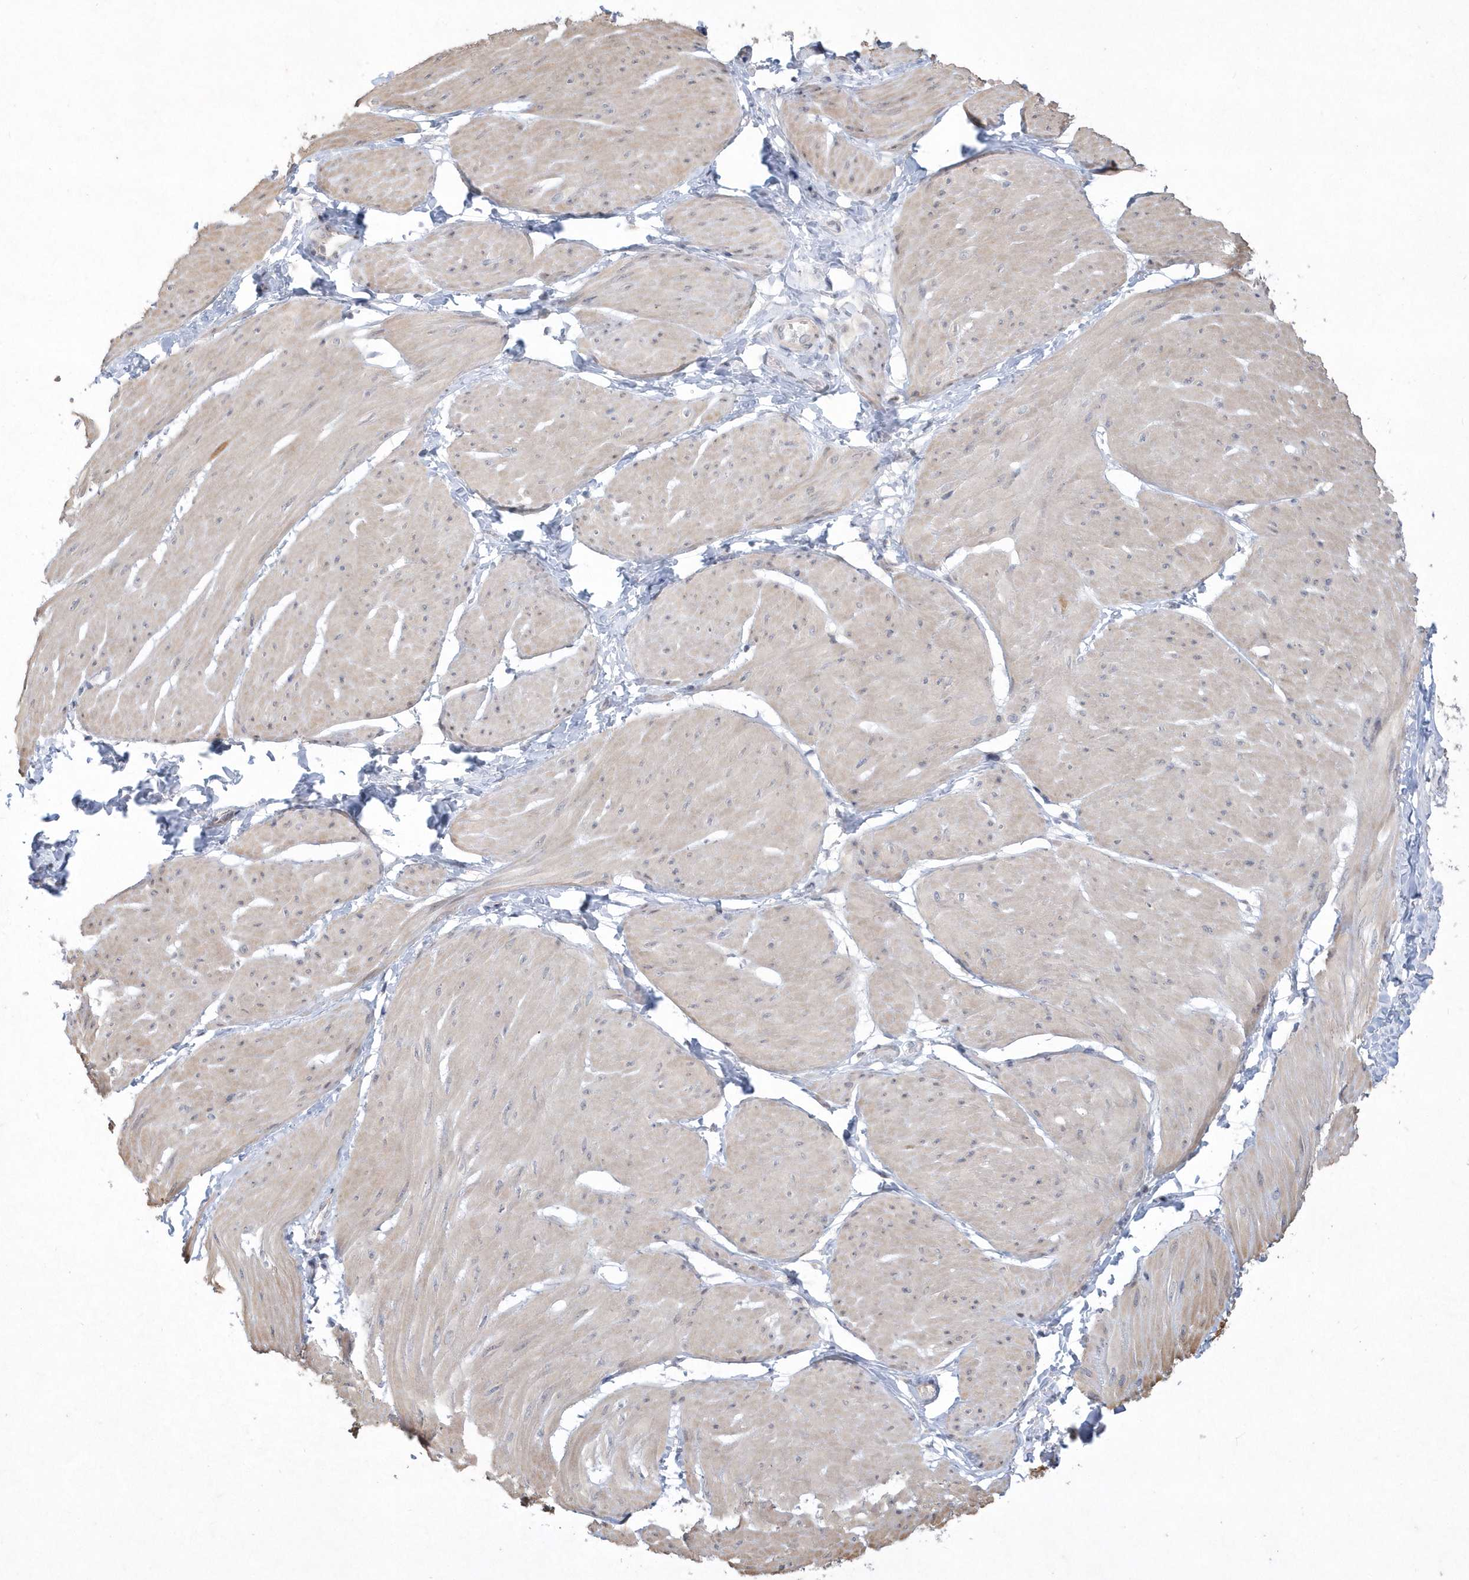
{"staining": {"intensity": "weak", "quantity": "<25%", "location": "cytoplasmic/membranous"}, "tissue": "smooth muscle", "cell_type": "Smooth muscle cells", "image_type": "normal", "snomed": [{"axis": "morphology", "description": "Urothelial carcinoma, High grade"}, {"axis": "topography", "description": "Urinary bladder"}], "caption": "DAB immunohistochemical staining of normal human smooth muscle demonstrates no significant staining in smooth muscle cells. (DAB (3,3'-diaminobenzidine) IHC visualized using brightfield microscopy, high magnification).", "gene": "TSPEAR", "patient": {"sex": "male", "age": 46}}